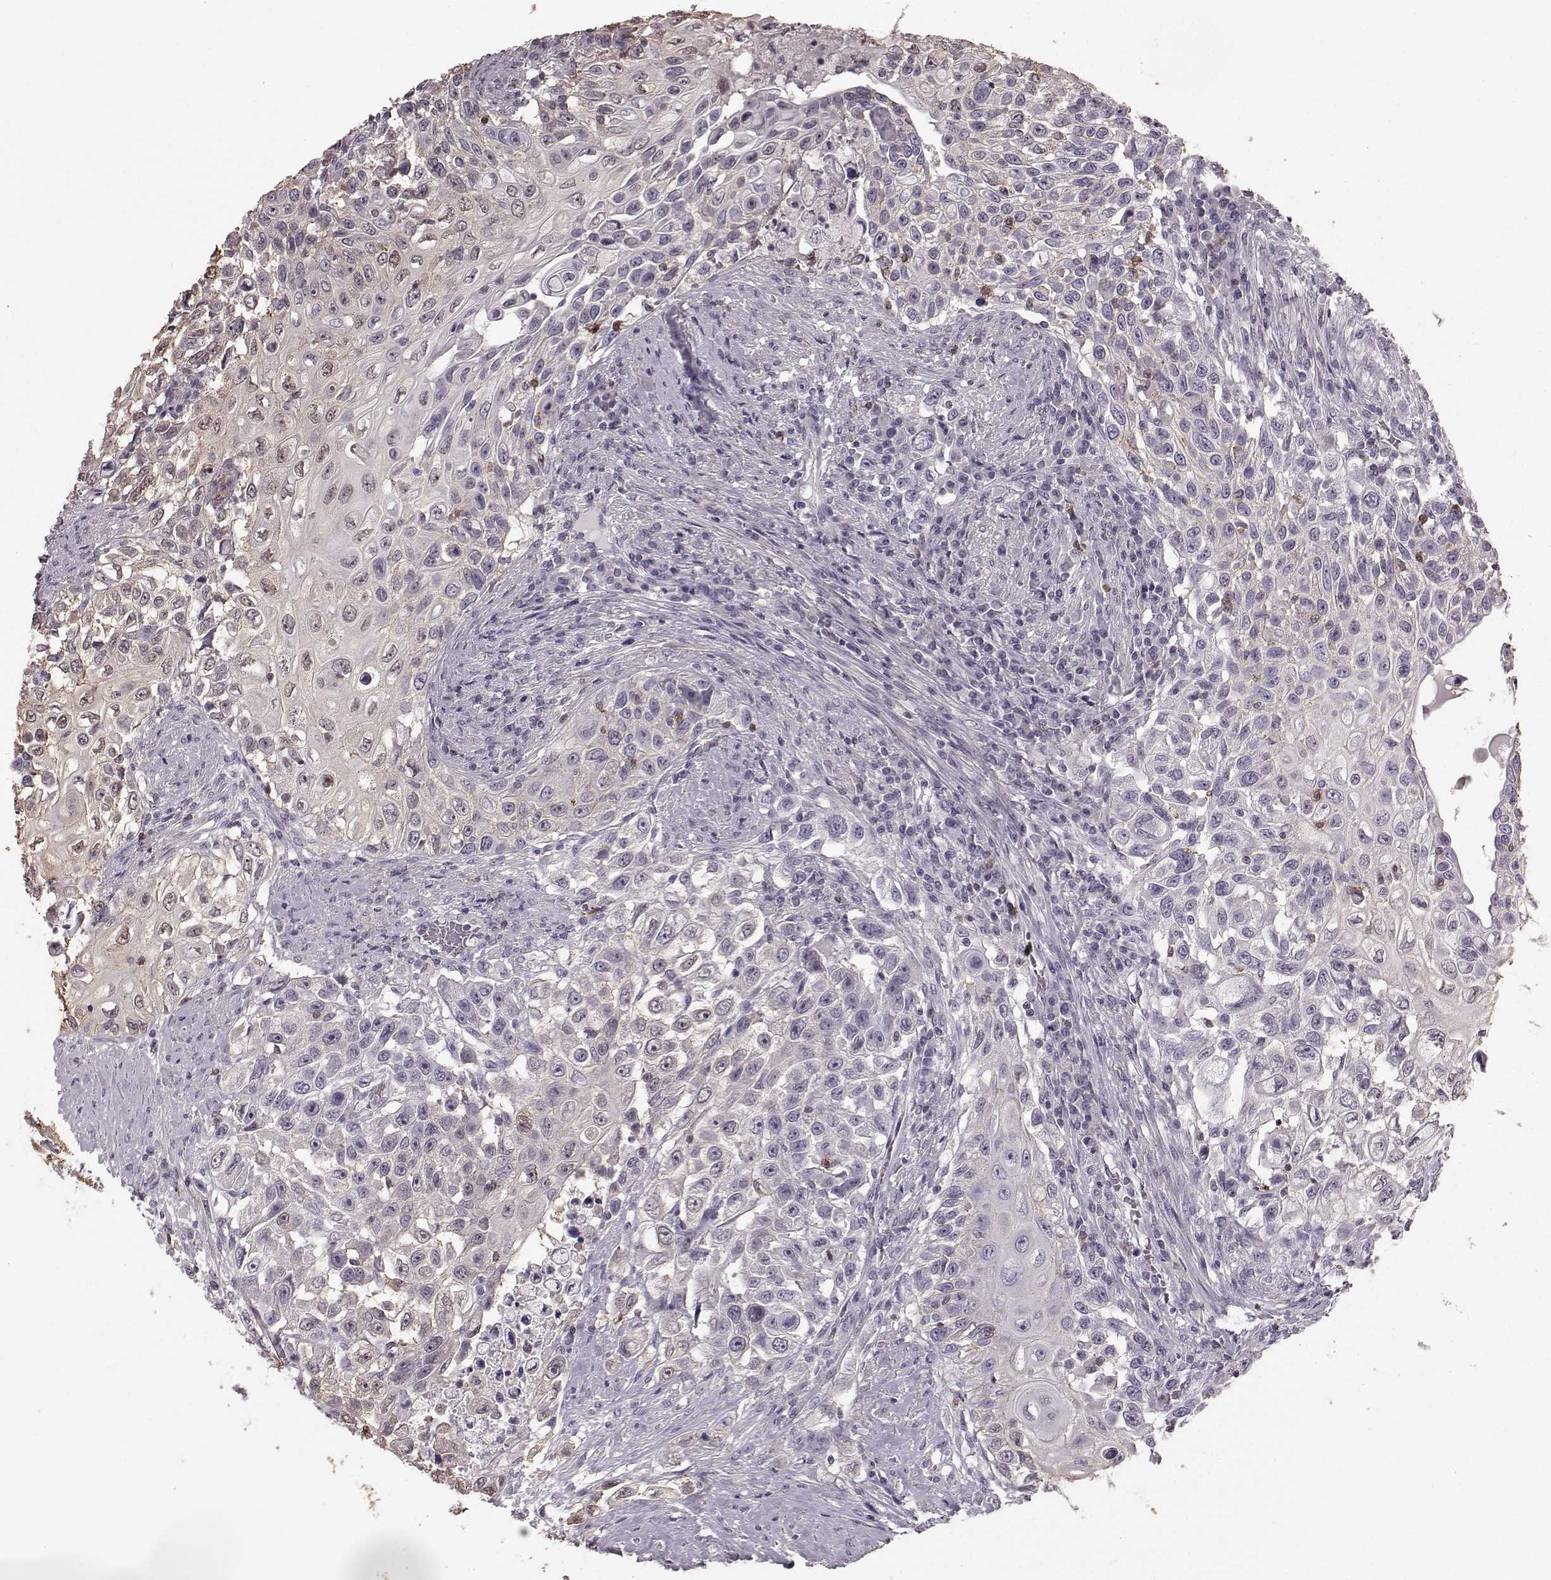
{"staining": {"intensity": "negative", "quantity": "none", "location": "none"}, "tissue": "urothelial cancer", "cell_type": "Tumor cells", "image_type": "cancer", "snomed": [{"axis": "morphology", "description": "Urothelial carcinoma, High grade"}, {"axis": "topography", "description": "Urinary bladder"}], "caption": "An immunohistochemistry (IHC) histopathology image of urothelial carcinoma (high-grade) is shown. There is no staining in tumor cells of urothelial carcinoma (high-grade).", "gene": "PDCD1", "patient": {"sex": "female", "age": 56}}